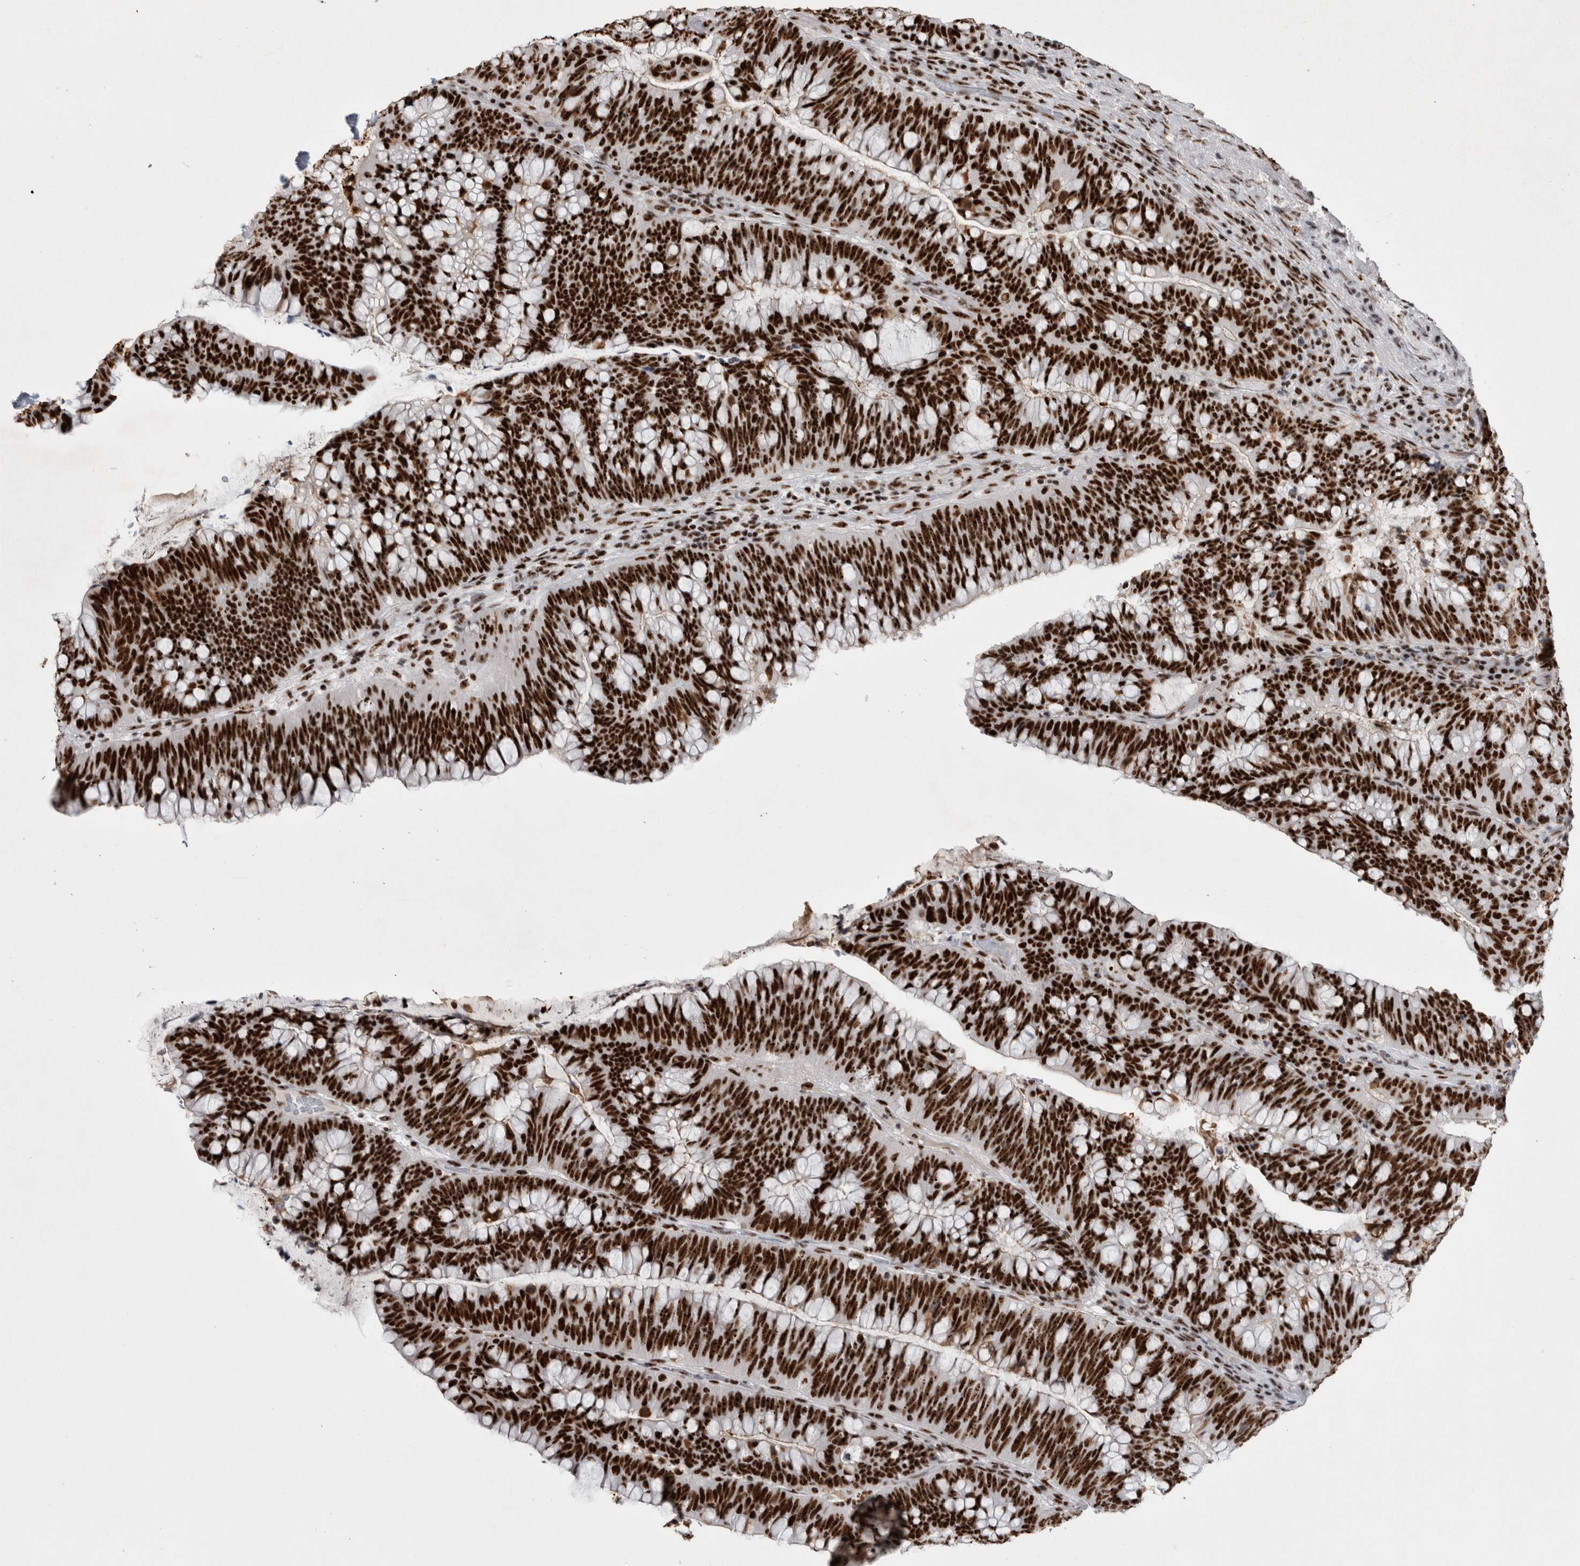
{"staining": {"intensity": "strong", "quantity": ">75%", "location": "nuclear"}, "tissue": "colorectal cancer", "cell_type": "Tumor cells", "image_type": "cancer", "snomed": [{"axis": "morphology", "description": "Adenocarcinoma, NOS"}, {"axis": "topography", "description": "Colon"}], "caption": "Immunohistochemical staining of human colorectal cancer demonstrates strong nuclear protein staining in approximately >75% of tumor cells.", "gene": "NCL", "patient": {"sex": "female", "age": 66}}